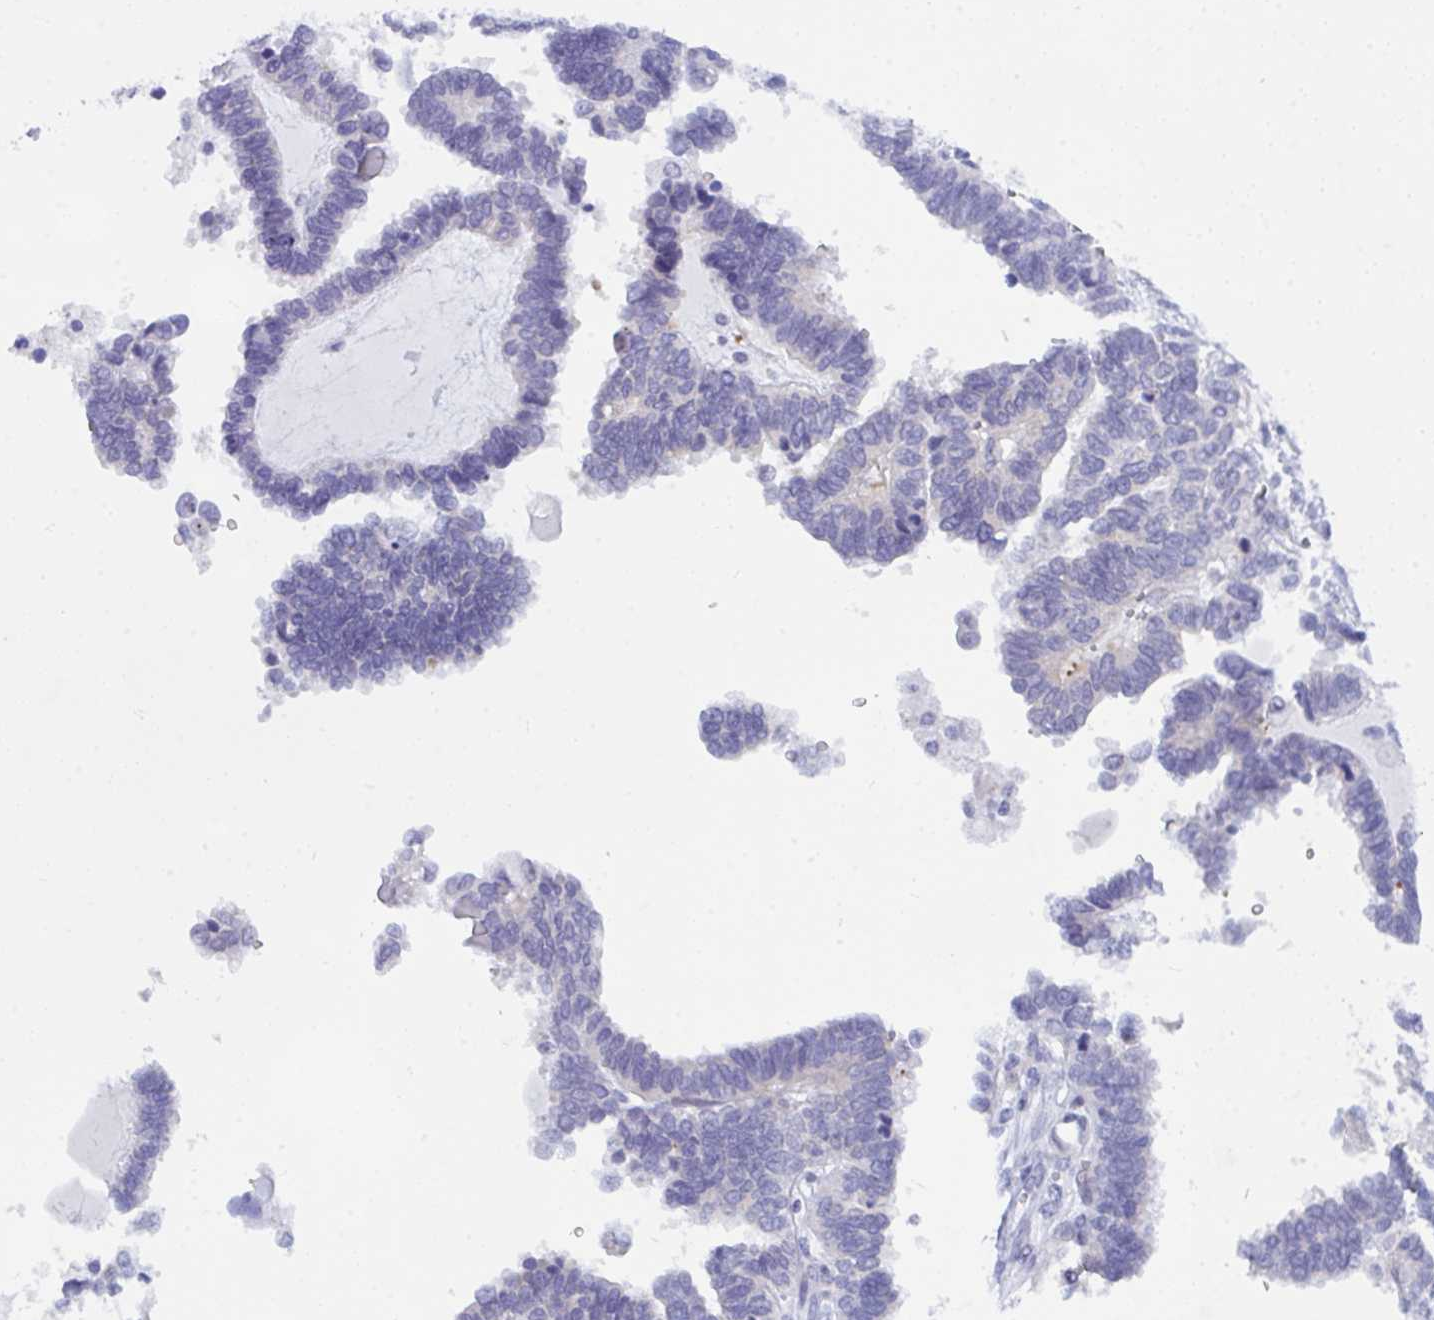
{"staining": {"intensity": "negative", "quantity": "none", "location": "none"}, "tissue": "endometrial cancer", "cell_type": "Tumor cells", "image_type": "cancer", "snomed": [{"axis": "morphology", "description": "Adenocarcinoma, NOS"}, {"axis": "topography", "description": "Endometrium"}], "caption": "An image of human endometrial cancer is negative for staining in tumor cells.", "gene": "NFXL1", "patient": {"sex": "female", "age": 82}}